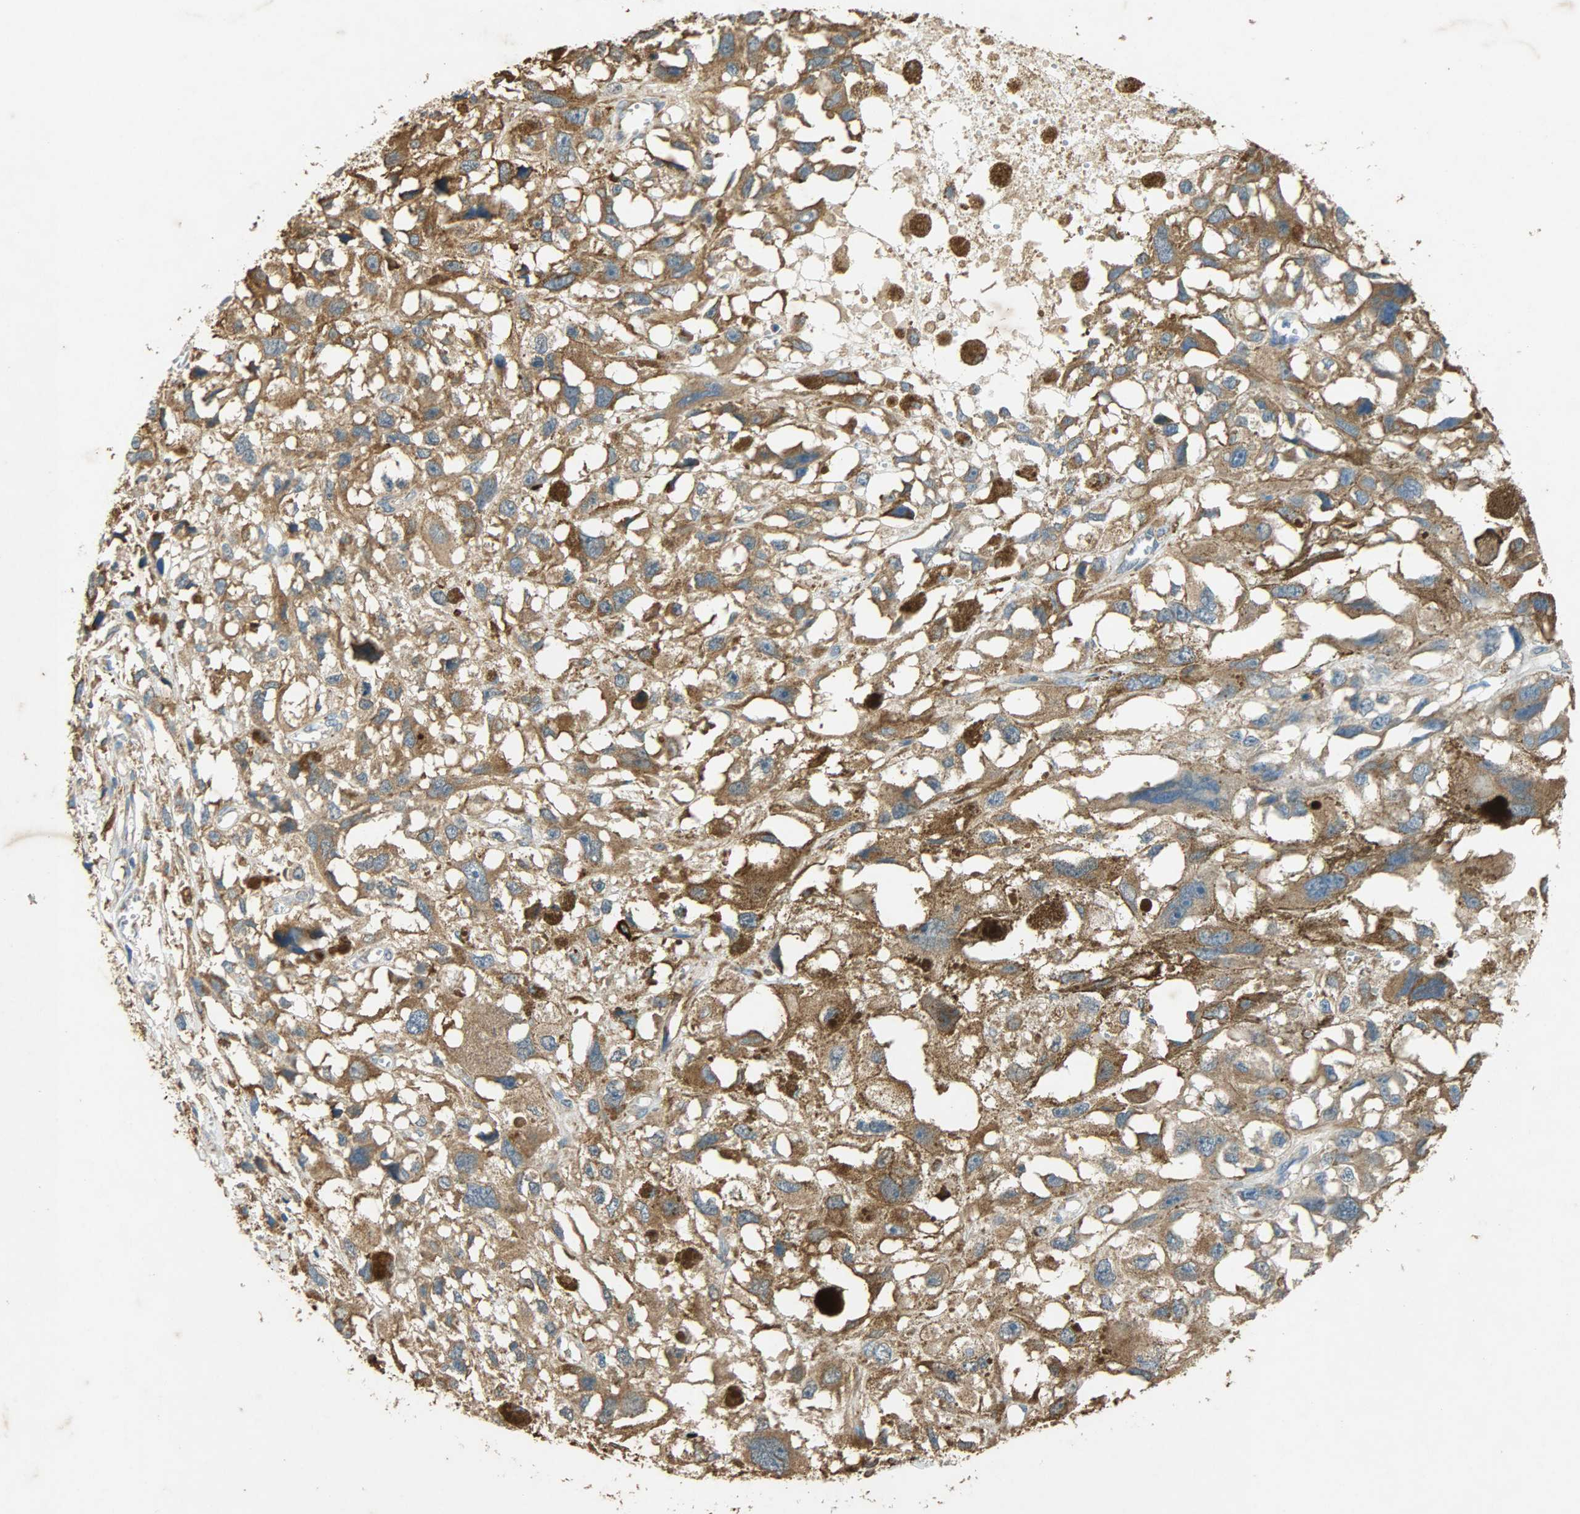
{"staining": {"intensity": "moderate", "quantity": ">75%", "location": "cytoplasmic/membranous"}, "tissue": "melanoma", "cell_type": "Tumor cells", "image_type": "cancer", "snomed": [{"axis": "morphology", "description": "Malignant melanoma, Metastatic site"}, {"axis": "topography", "description": "Lymph node"}], "caption": "The immunohistochemical stain labels moderate cytoplasmic/membranous positivity in tumor cells of malignant melanoma (metastatic site) tissue.", "gene": "HSPA5", "patient": {"sex": "male", "age": 59}}